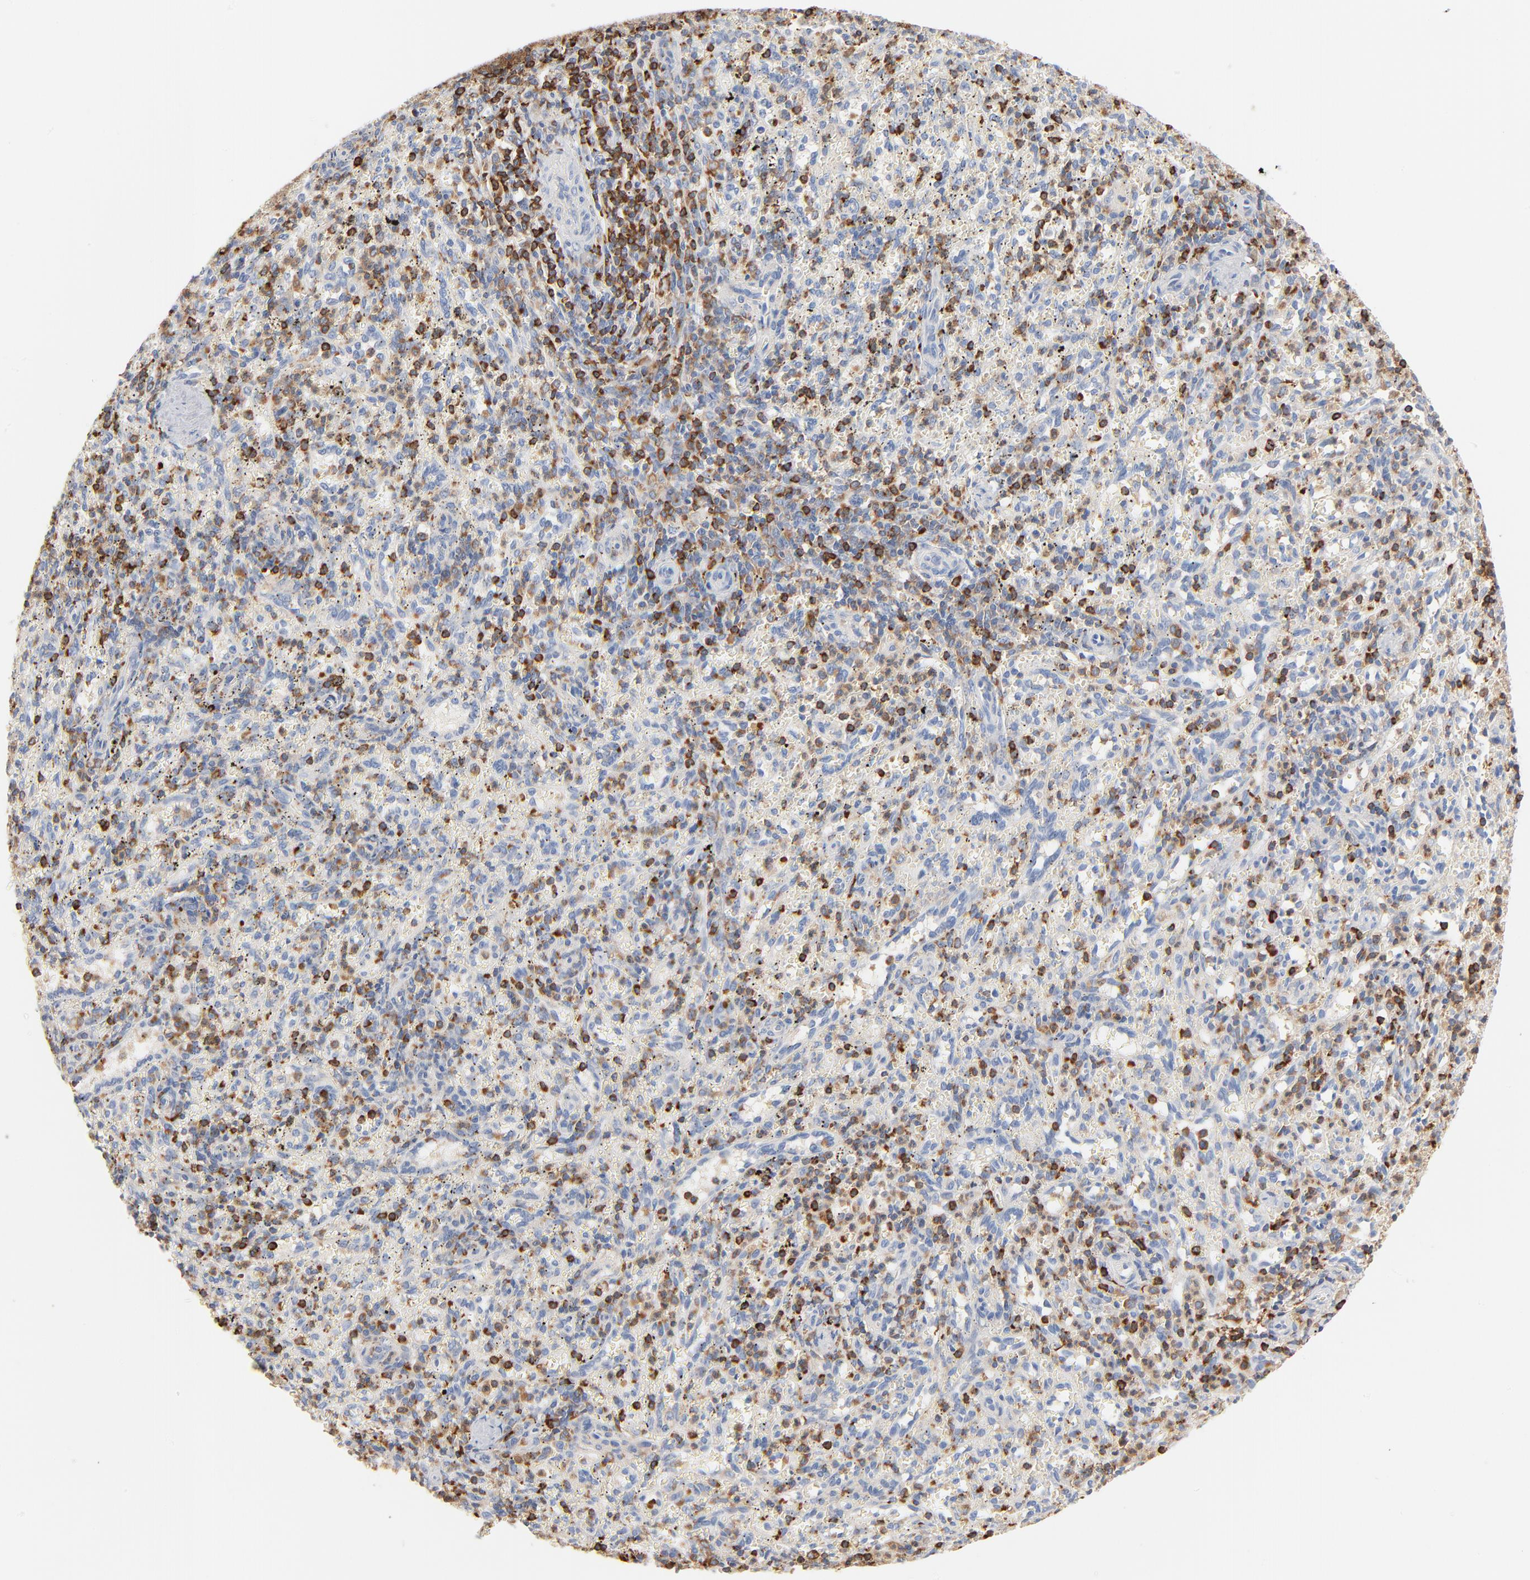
{"staining": {"intensity": "strong", "quantity": "25%-75%", "location": "cytoplasmic/membranous"}, "tissue": "spleen", "cell_type": "Cells in red pulp", "image_type": "normal", "snomed": [{"axis": "morphology", "description": "Normal tissue, NOS"}, {"axis": "topography", "description": "Spleen"}], "caption": "Strong cytoplasmic/membranous protein expression is identified in approximately 25%-75% of cells in red pulp in spleen.", "gene": "SH3KBP1", "patient": {"sex": "female", "age": 10}}